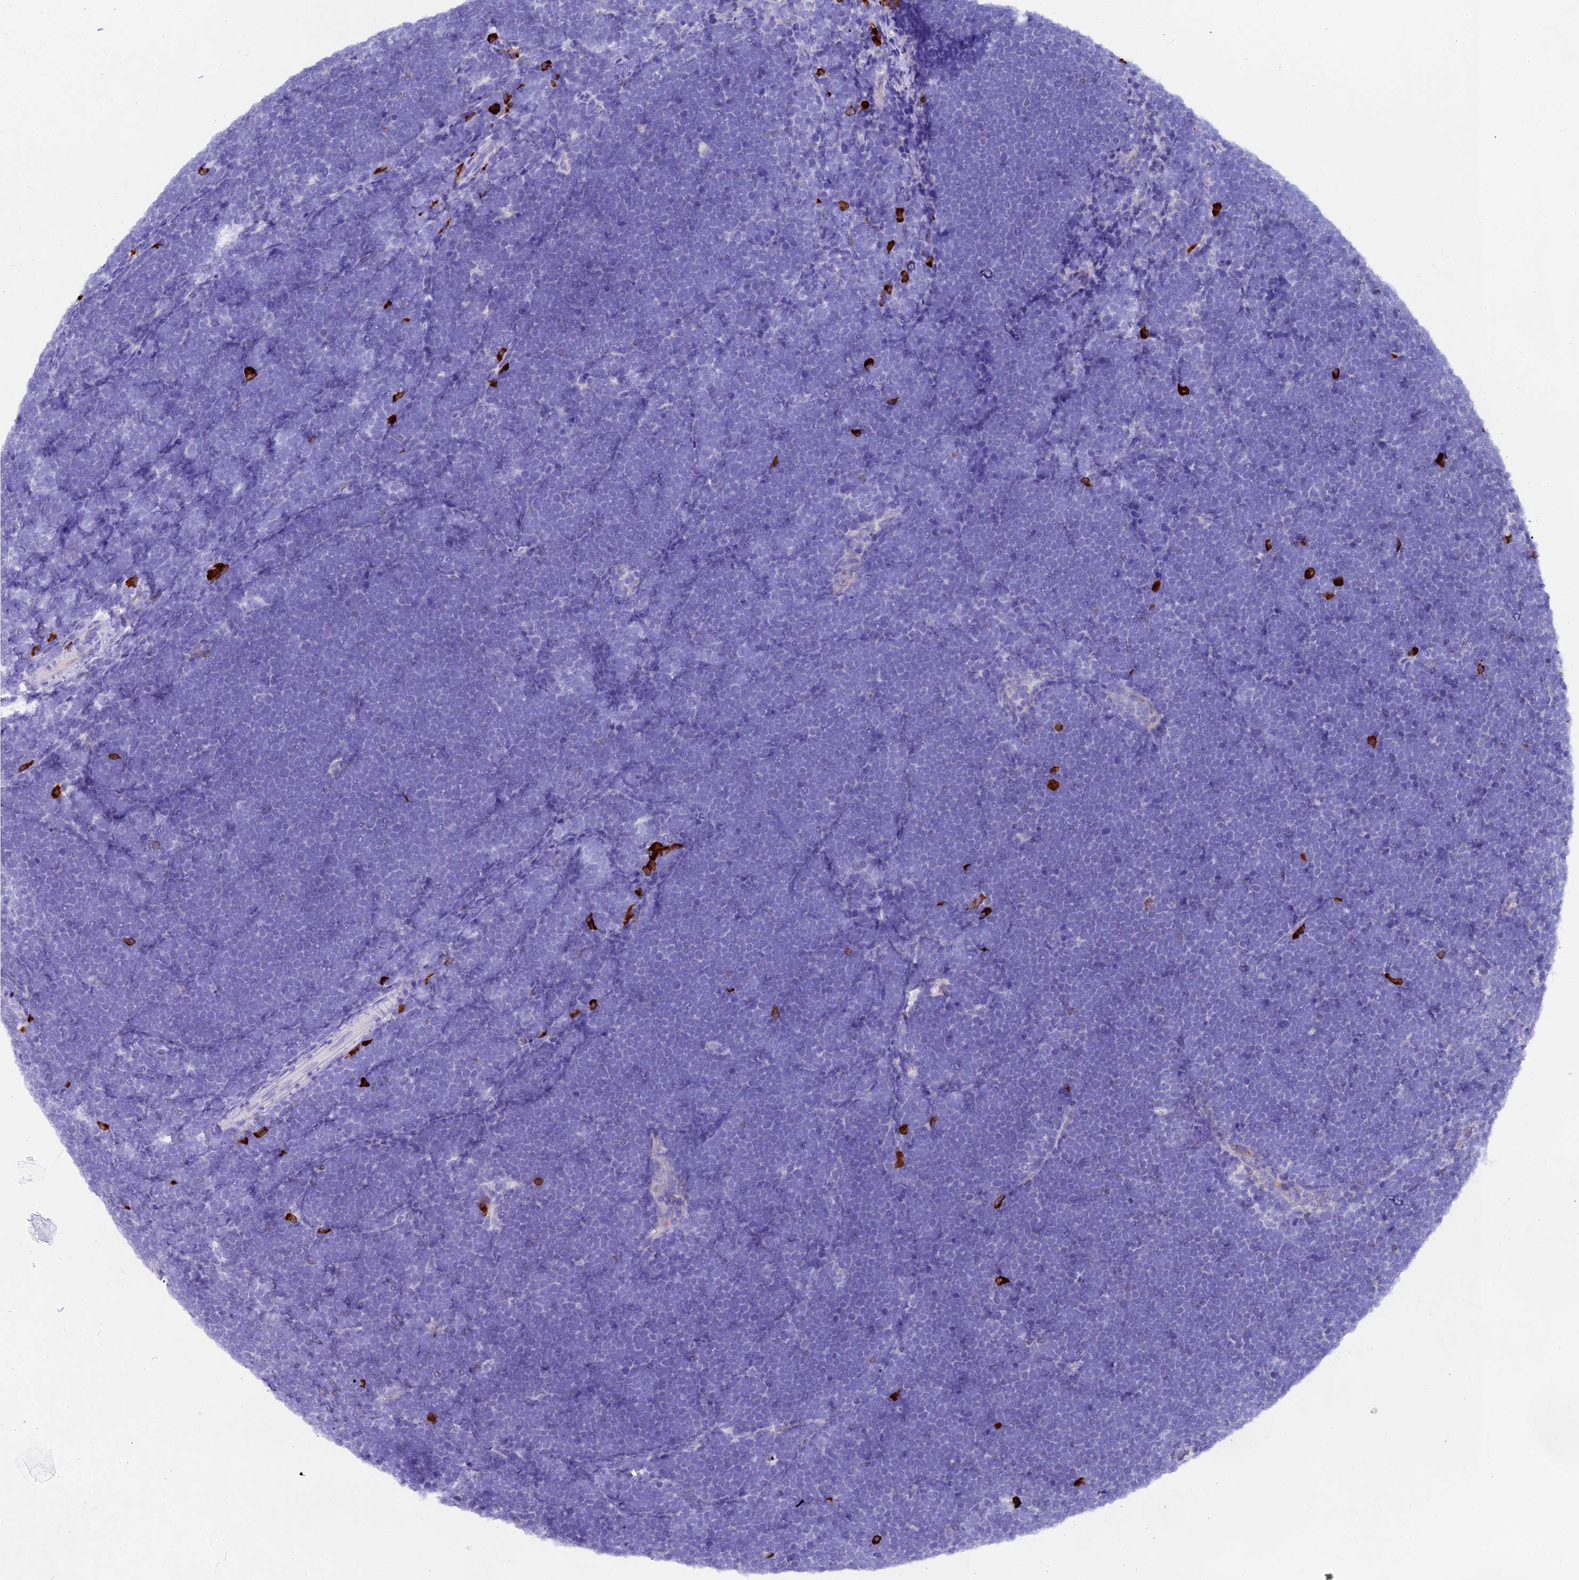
{"staining": {"intensity": "negative", "quantity": "none", "location": "none"}, "tissue": "lymphoma", "cell_type": "Tumor cells", "image_type": "cancer", "snomed": [{"axis": "morphology", "description": "Malignant lymphoma, non-Hodgkin's type, High grade"}, {"axis": "topography", "description": "Lymph node"}], "caption": "Immunohistochemistry (IHC) image of neoplastic tissue: lymphoma stained with DAB displays no significant protein staining in tumor cells. (DAB (3,3'-diaminobenzidine) IHC with hematoxylin counter stain).", "gene": "FKBP11", "patient": {"sex": "male", "age": 13}}